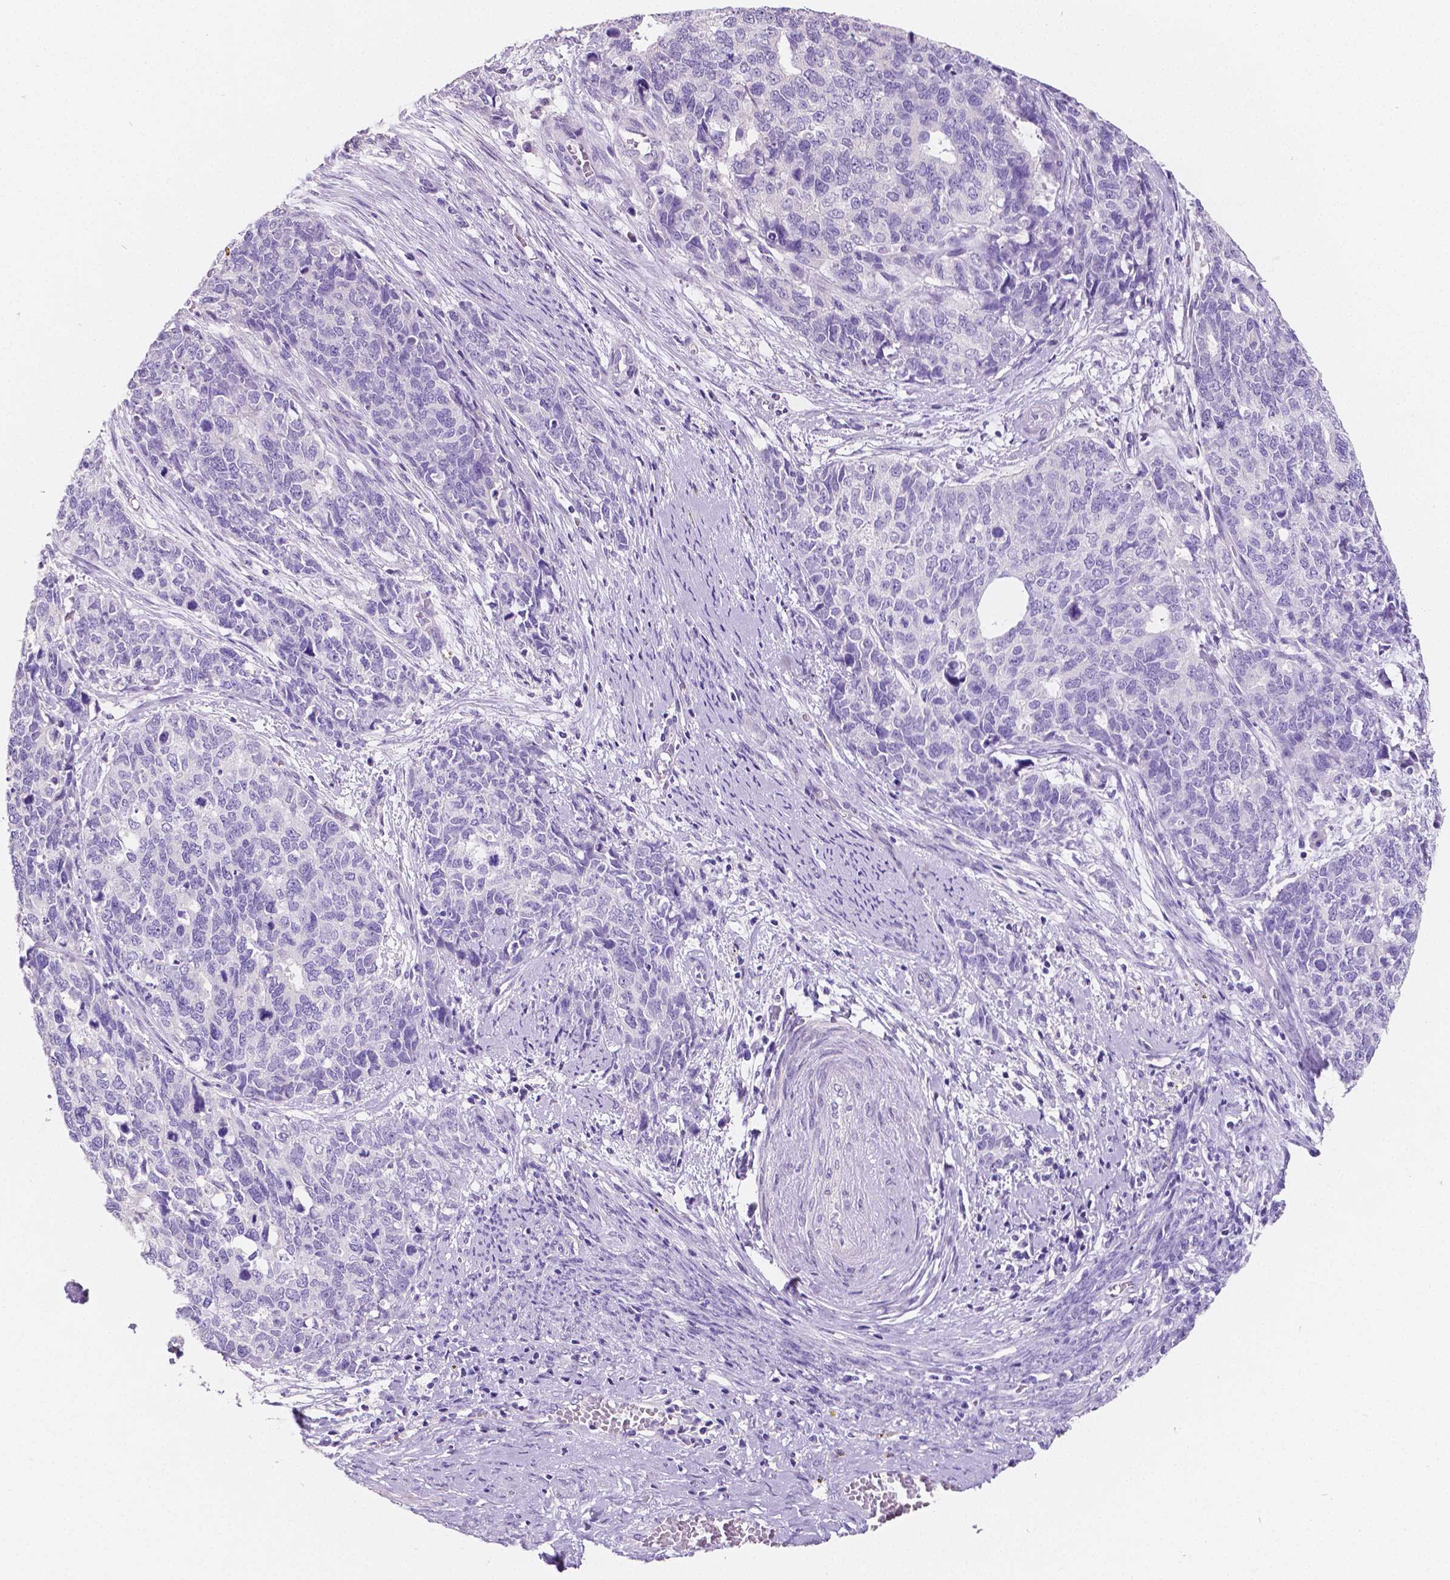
{"staining": {"intensity": "negative", "quantity": "none", "location": "none"}, "tissue": "cervical cancer", "cell_type": "Tumor cells", "image_type": "cancer", "snomed": [{"axis": "morphology", "description": "Squamous cell carcinoma, NOS"}, {"axis": "topography", "description": "Cervix"}], "caption": "The immunohistochemistry image has no significant positivity in tumor cells of cervical squamous cell carcinoma tissue.", "gene": "SATB2", "patient": {"sex": "female", "age": 63}}